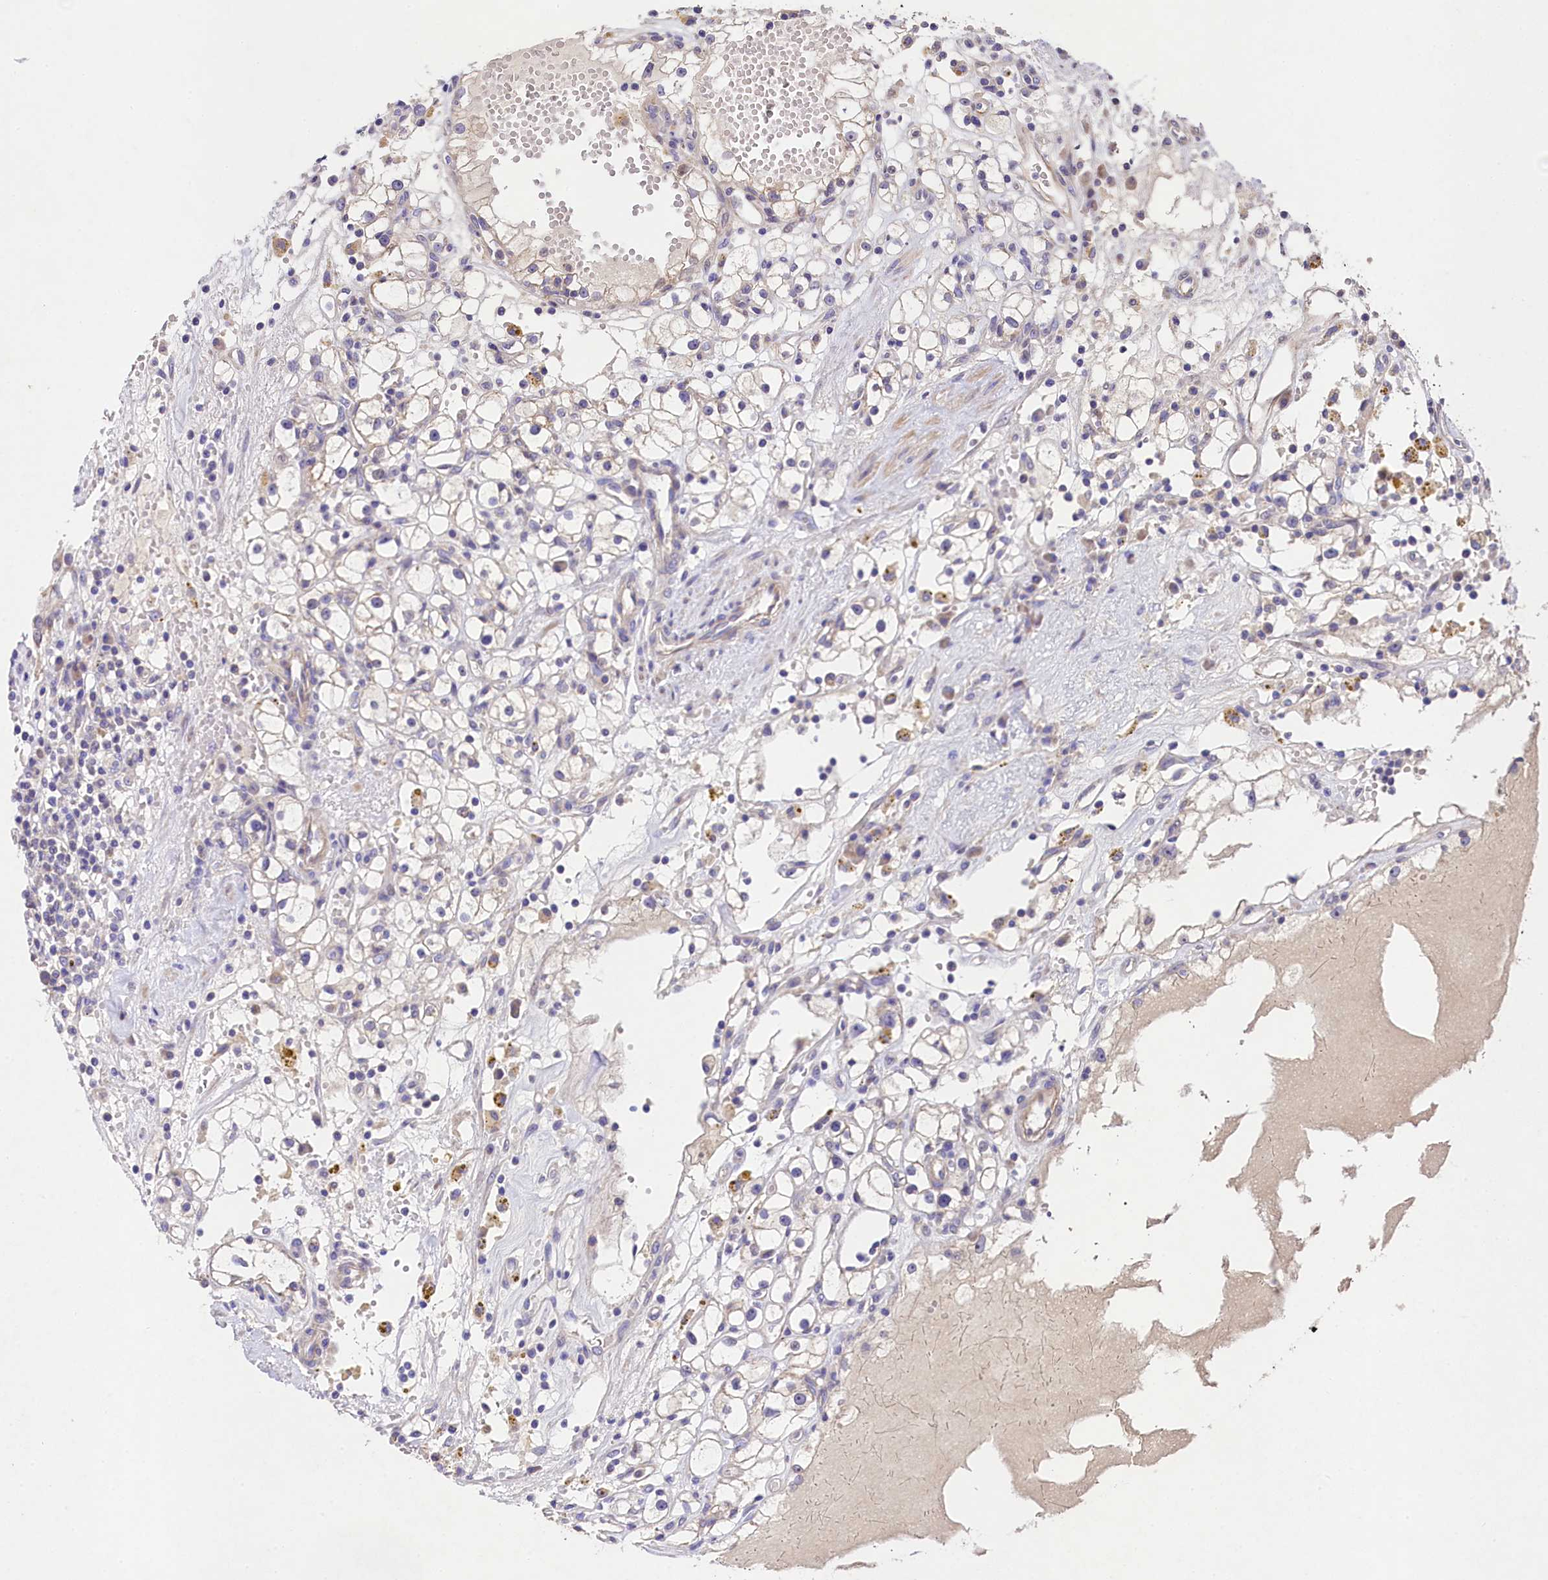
{"staining": {"intensity": "weak", "quantity": "<25%", "location": "cytoplasmic/membranous"}, "tissue": "renal cancer", "cell_type": "Tumor cells", "image_type": "cancer", "snomed": [{"axis": "morphology", "description": "Adenocarcinoma, NOS"}, {"axis": "topography", "description": "Kidney"}], "caption": "An immunohistochemistry (IHC) micrograph of renal adenocarcinoma is shown. There is no staining in tumor cells of renal adenocarcinoma. (Brightfield microscopy of DAB (3,3'-diaminobenzidine) immunohistochemistry (IHC) at high magnification).", "gene": "FXYD6", "patient": {"sex": "male", "age": 56}}